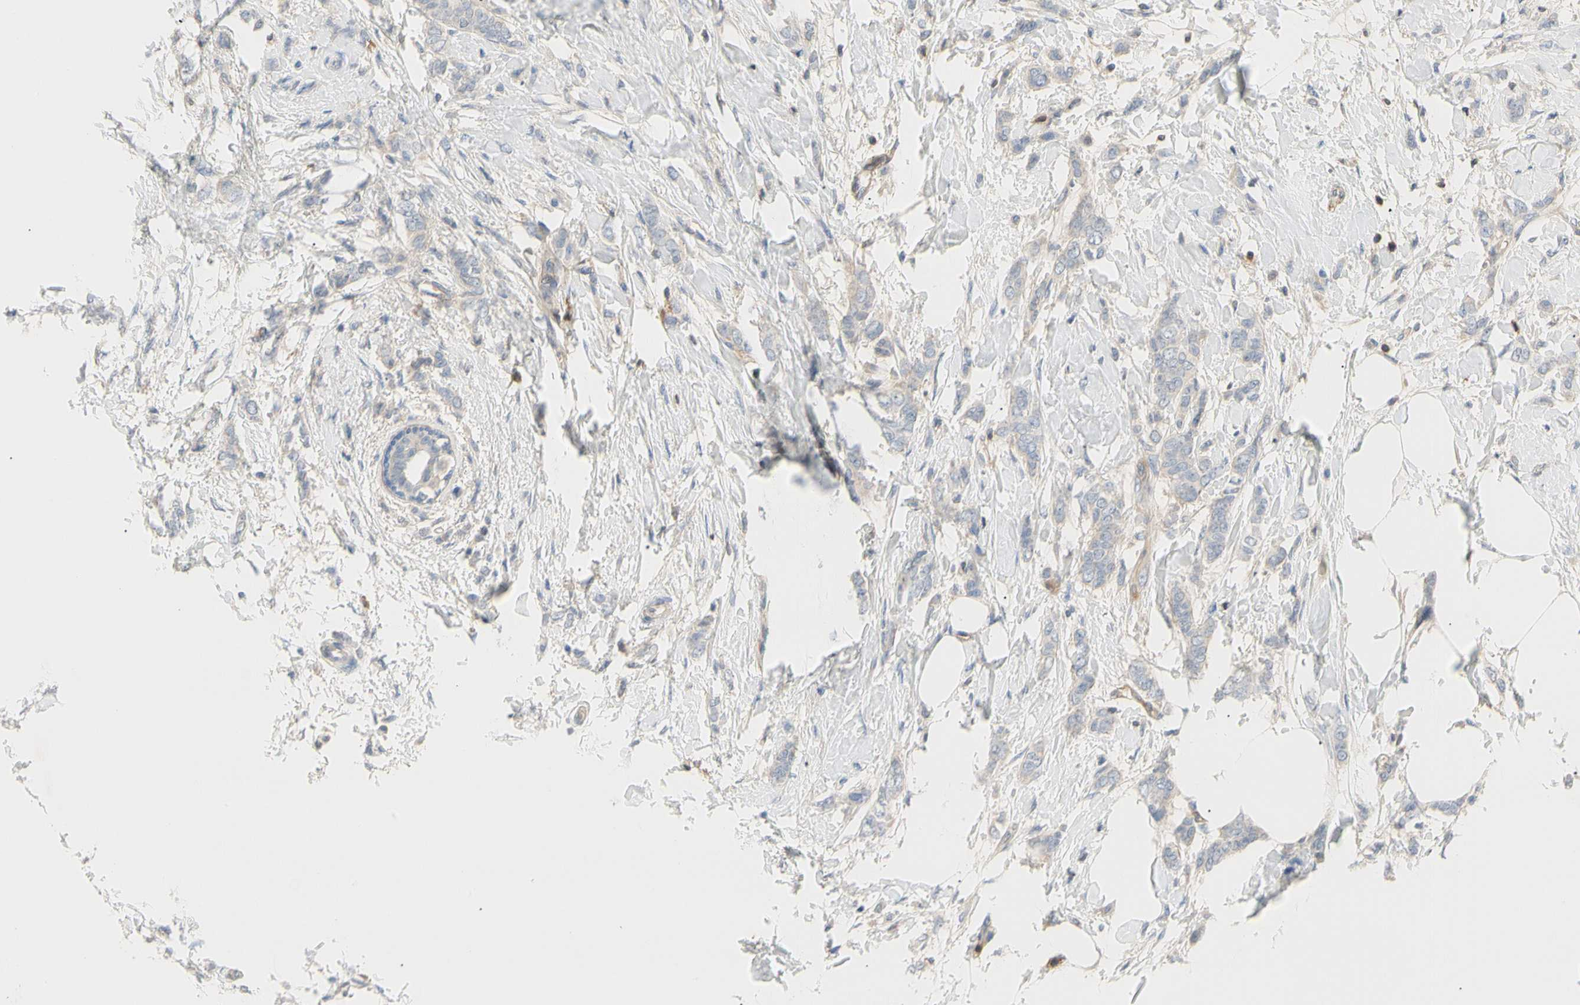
{"staining": {"intensity": "negative", "quantity": "none", "location": "none"}, "tissue": "breast cancer", "cell_type": "Tumor cells", "image_type": "cancer", "snomed": [{"axis": "morphology", "description": "Lobular carcinoma, in situ"}, {"axis": "morphology", "description": "Lobular carcinoma"}, {"axis": "topography", "description": "Breast"}], "caption": "Lobular carcinoma (breast) was stained to show a protein in brown. There is no significant expression in tumor cells.", "gene": "TNFRSF18", "patient": {"sex": "female", "age": 41}}